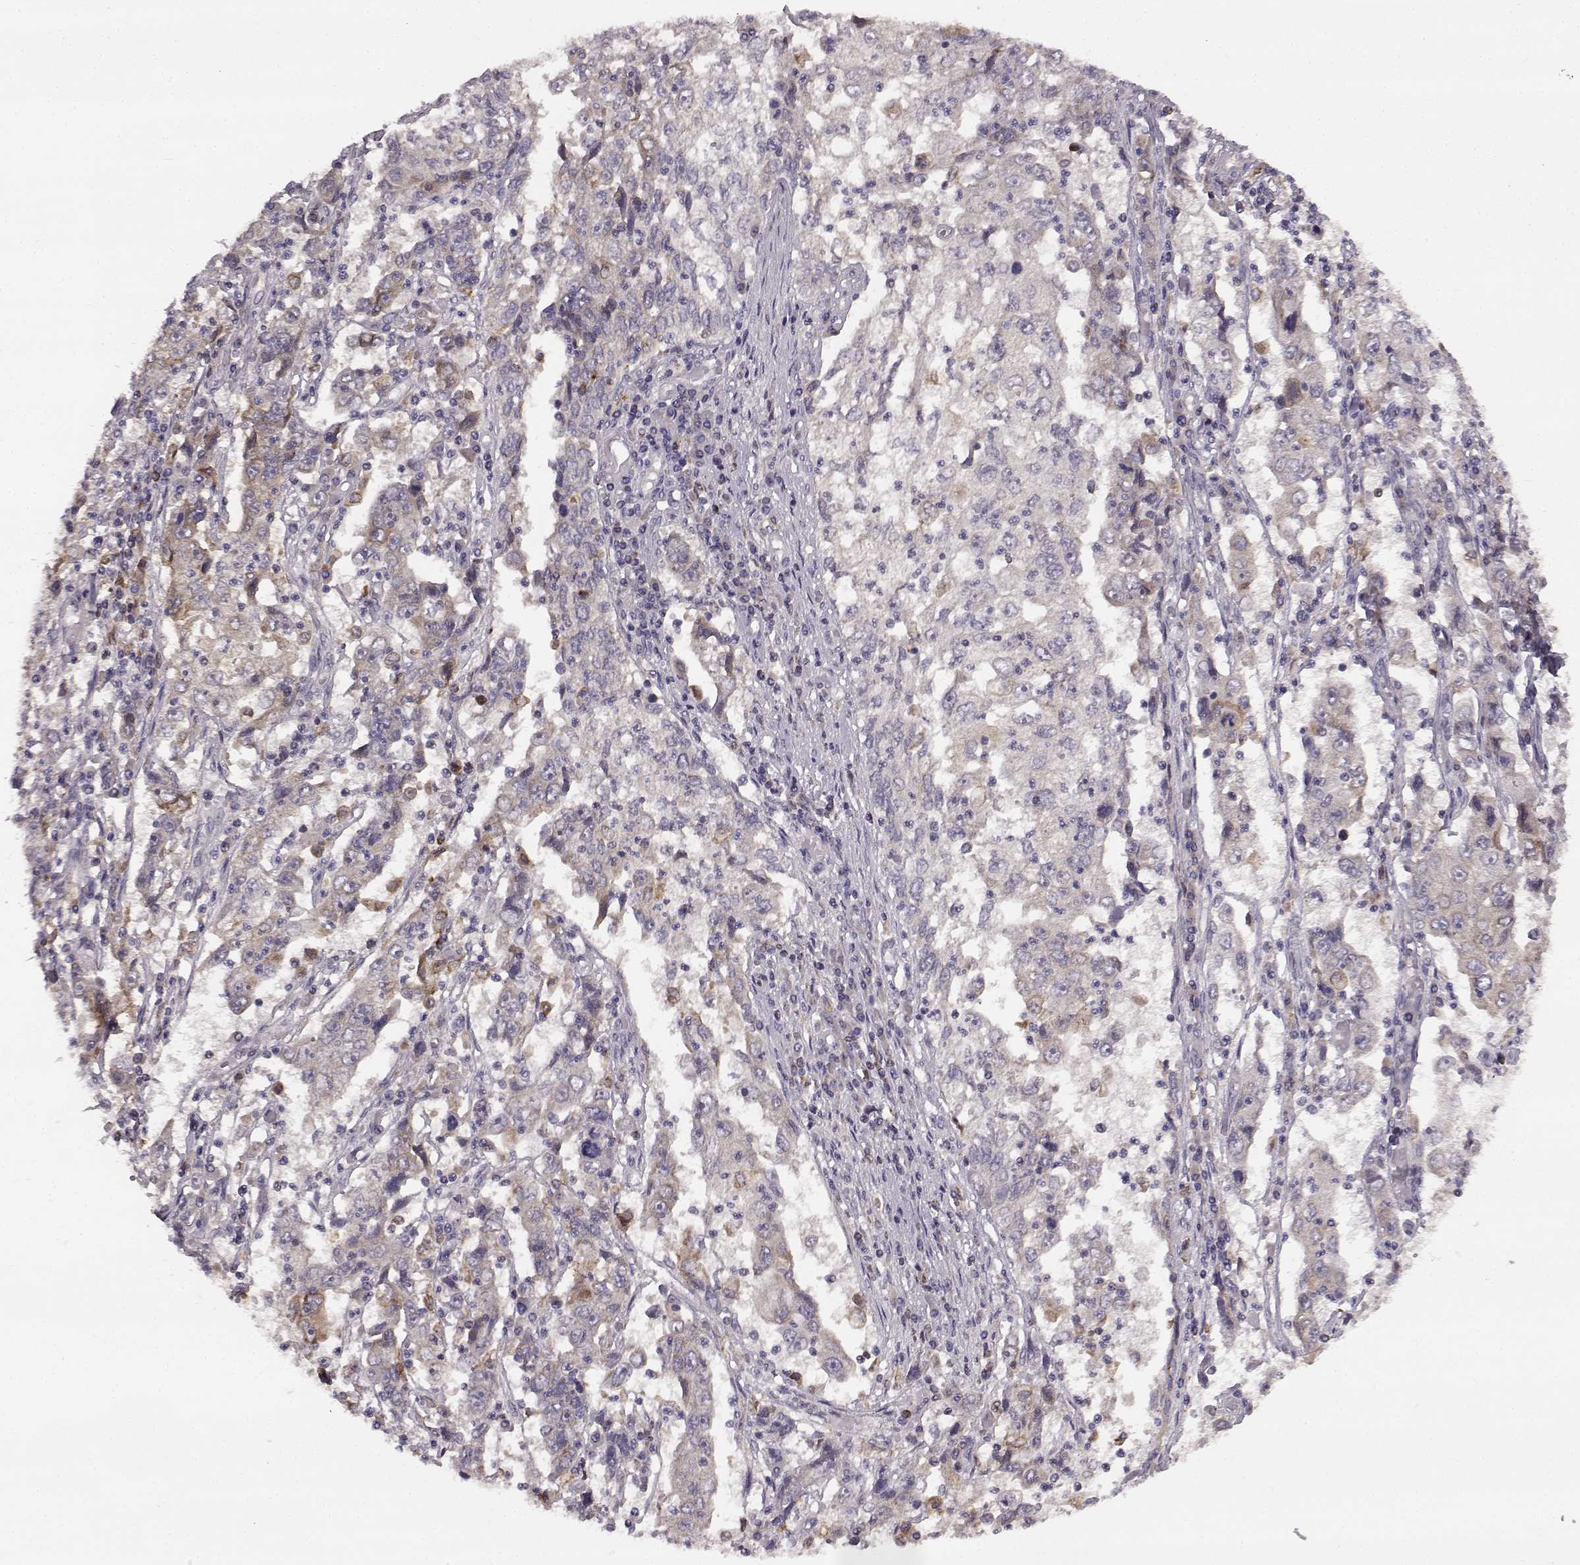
{"staining": {"intensity": "moderate", "quantity": "<25%", "location": "cytoplasmic/membranous"}, "tissue": "cervical cancer", "cell_type": "Tumor cells", "image_type": "cancer", "snomed": [{"axis": "morphology", "description": "Squamous cell carcinoma, NOS"}, {"axis": "topography", "description": "Cervix"}], "caption": "Approximately <25% of tumor cells in human cervical squamous cell carcinoma demonstrate moderate cytoplasmic/membranous protein staining as visualized by brown immunohistochemical staining.", "gene": "SPAG17", "patient": {"sex": "female", "age": 36}}